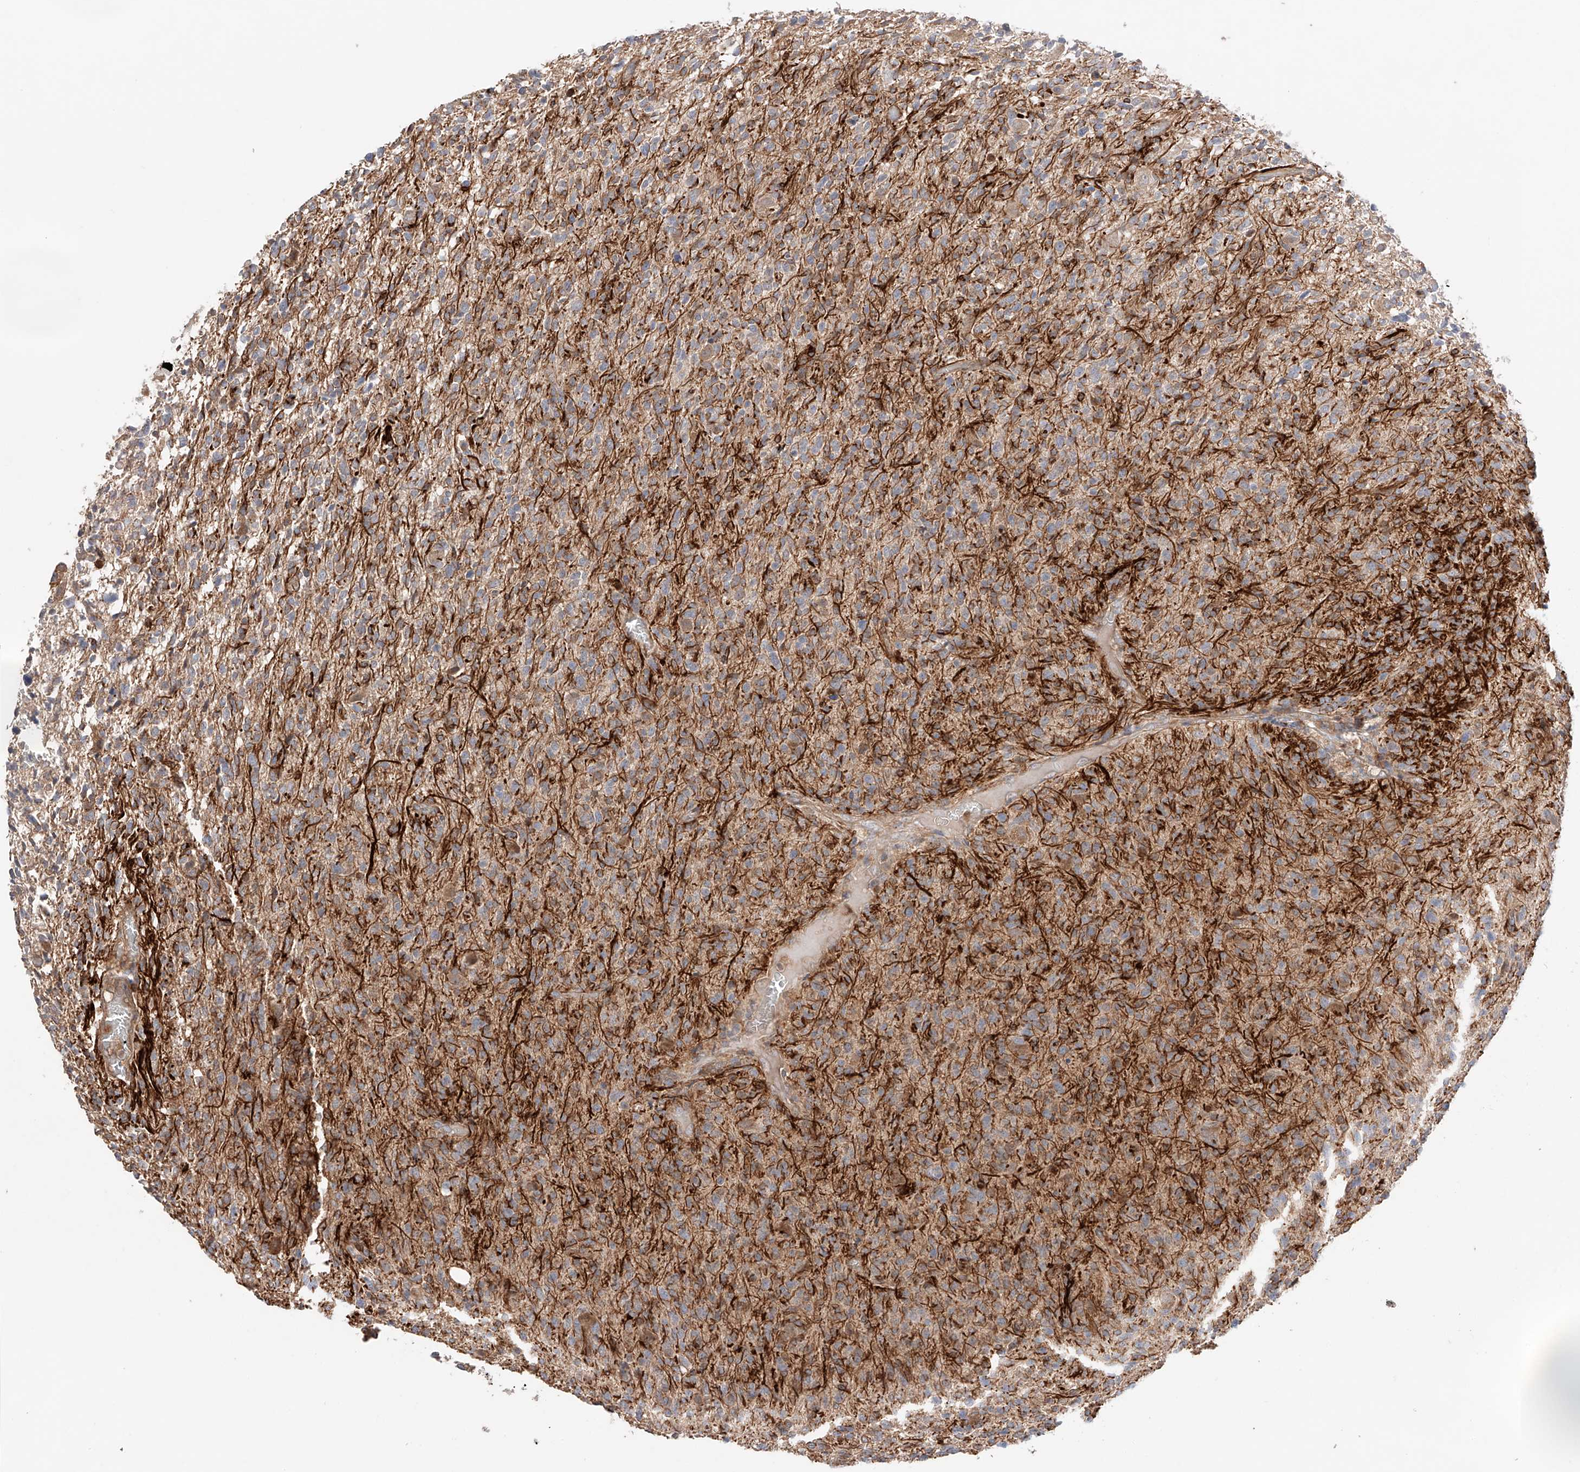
{"staining": {"intensity": "weak", "quantity": "<25%", "location": "cytoplasmic/membranous"}, "tissue": "glioma", "cell_type": "Tumor cells", "image_type": "cancer", "snomed": [{"axis": "morphology", "description": "Glioma, malignant, High grade"}, {"axis": "topography", "description": "Brain"}], "caption": "An image of glioma stained for a protein shows no brown staining in tumor cells.", "gene": "IGSF22", "patient": {"sex": "female", "age": 57}}